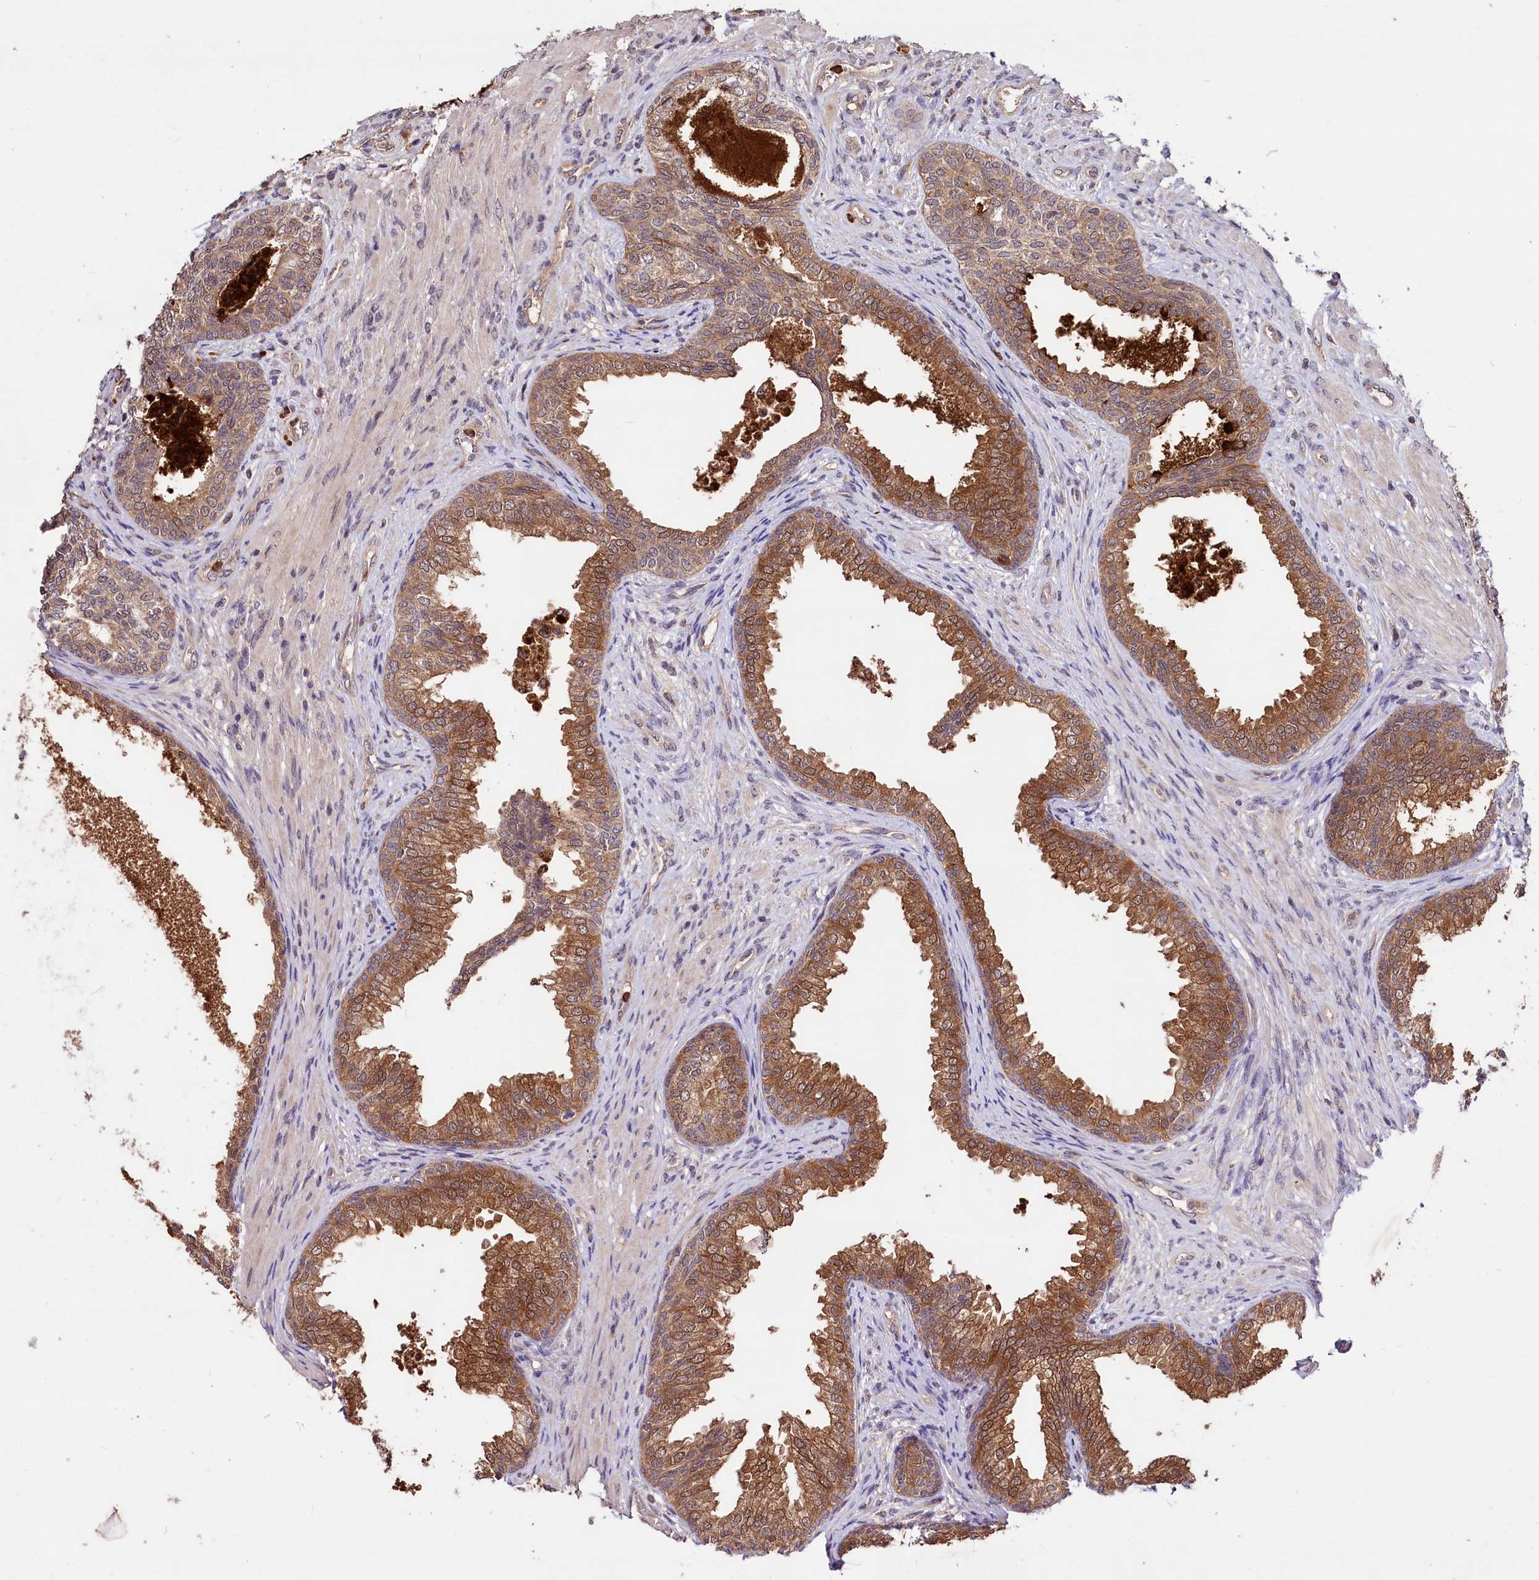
{"staining": {"intensity": "strong", "quantity": ">75%", "location": "cytoplasmic/membranous"}, "tissue": "prostate", "cell_type": "Glandular cells", "image_type": "normal", "snomed": [{"axis": "morphology", "description": "Normal tissue, NOS"}, {"axis": "topography", "description": "Prostate"}], "caption": "Human prostate stained for a protein (brown) shows strong cytoplasmic/membranous positive expression in about >75% of glandular cells.", "gene": "KLRB1", "patient": {"sex": "male", "age": 76}}